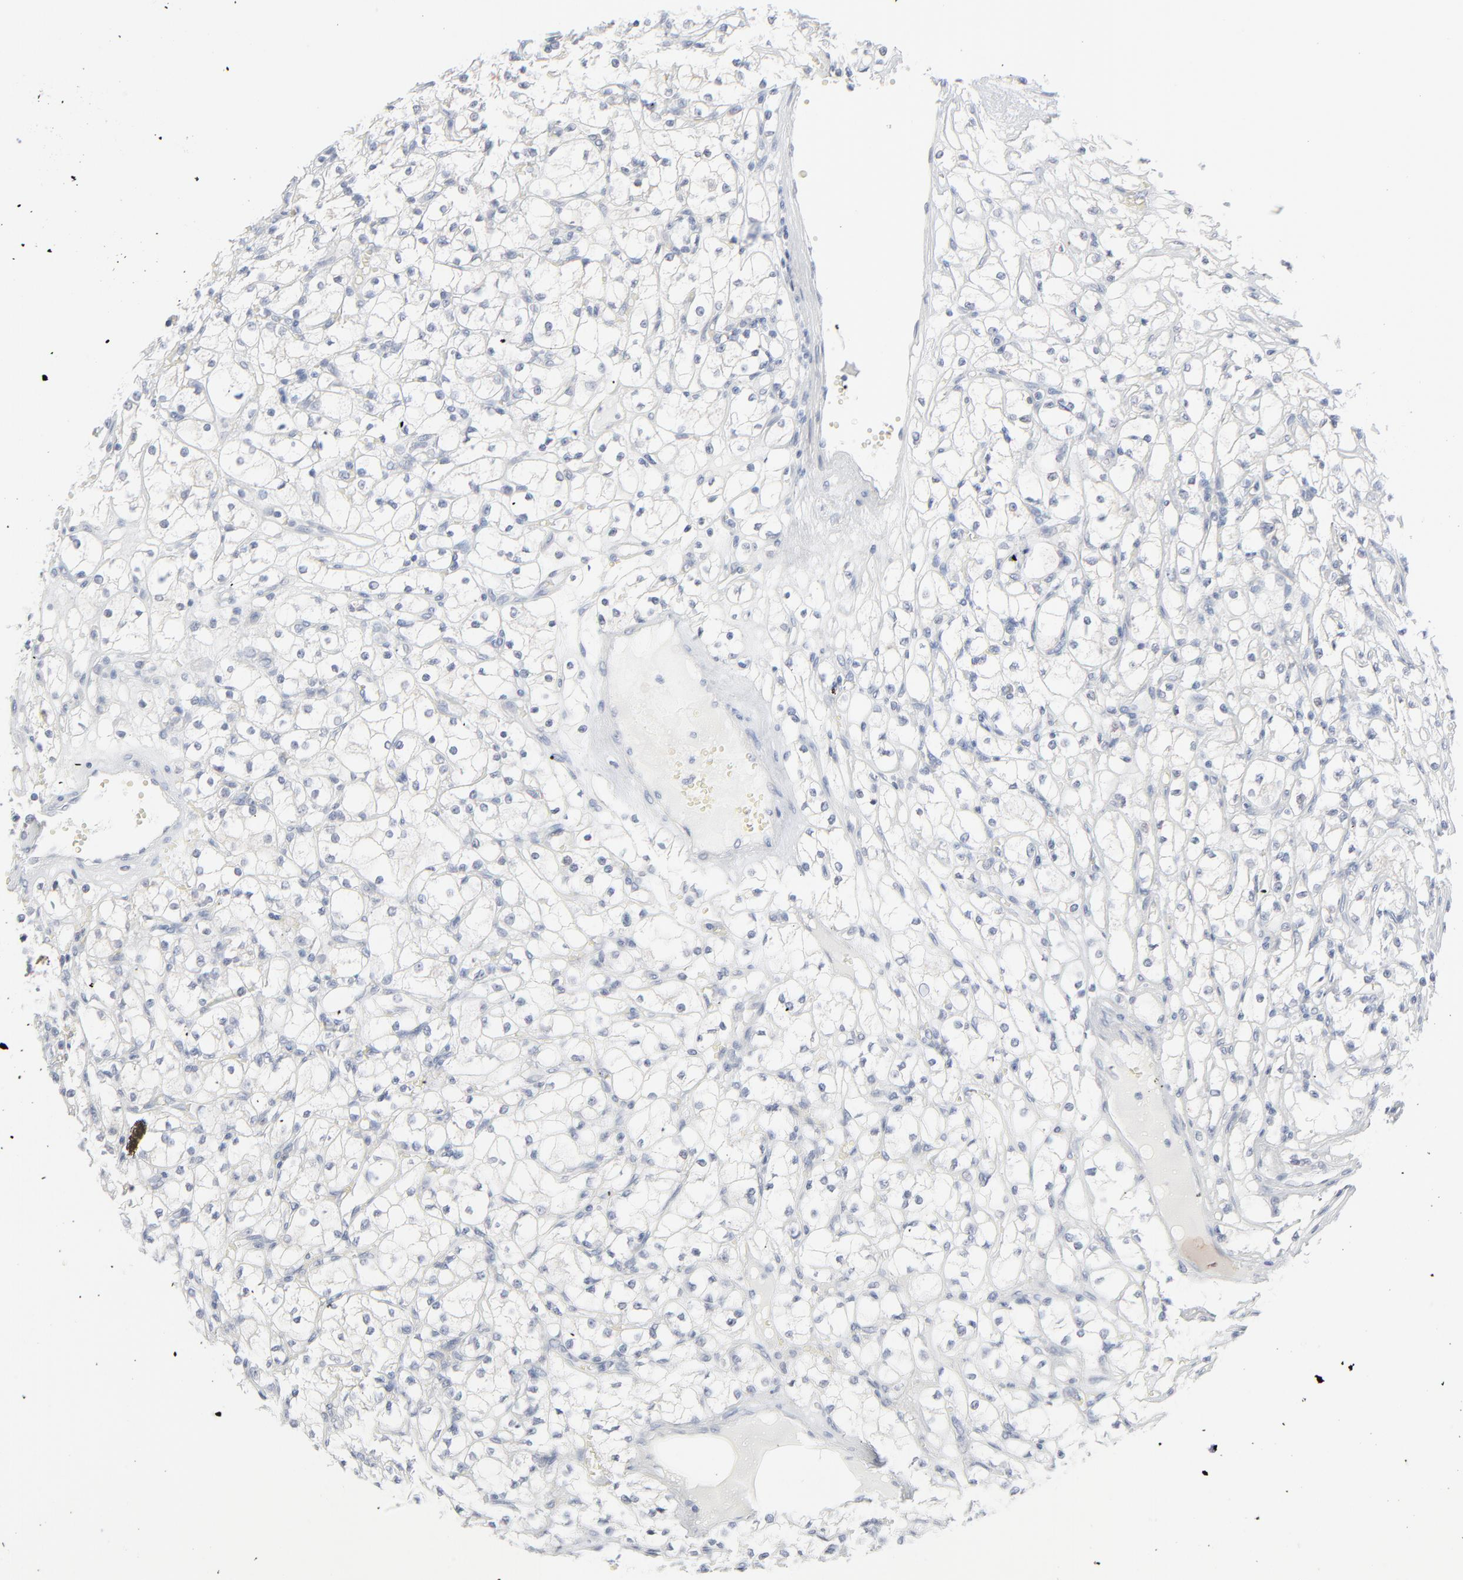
{"staining": {"intensity": "negative", "quantity": "none", "location": "none"}, "tissue": "renal cancer", "cell_type": "Tumor cells", "image_type": "cancer", "snomed": [{"axis": "morphology", "description": "Adenocarcinoma, NOS"}, {"axis": "topography", "description": "Kidney"}], "caption": "A micrograph of renal cancer stained for a protein exhibits no brown staining in tumor cells.", "gene": "KDSR", "patient": {"sex": "male", "age": 61}}